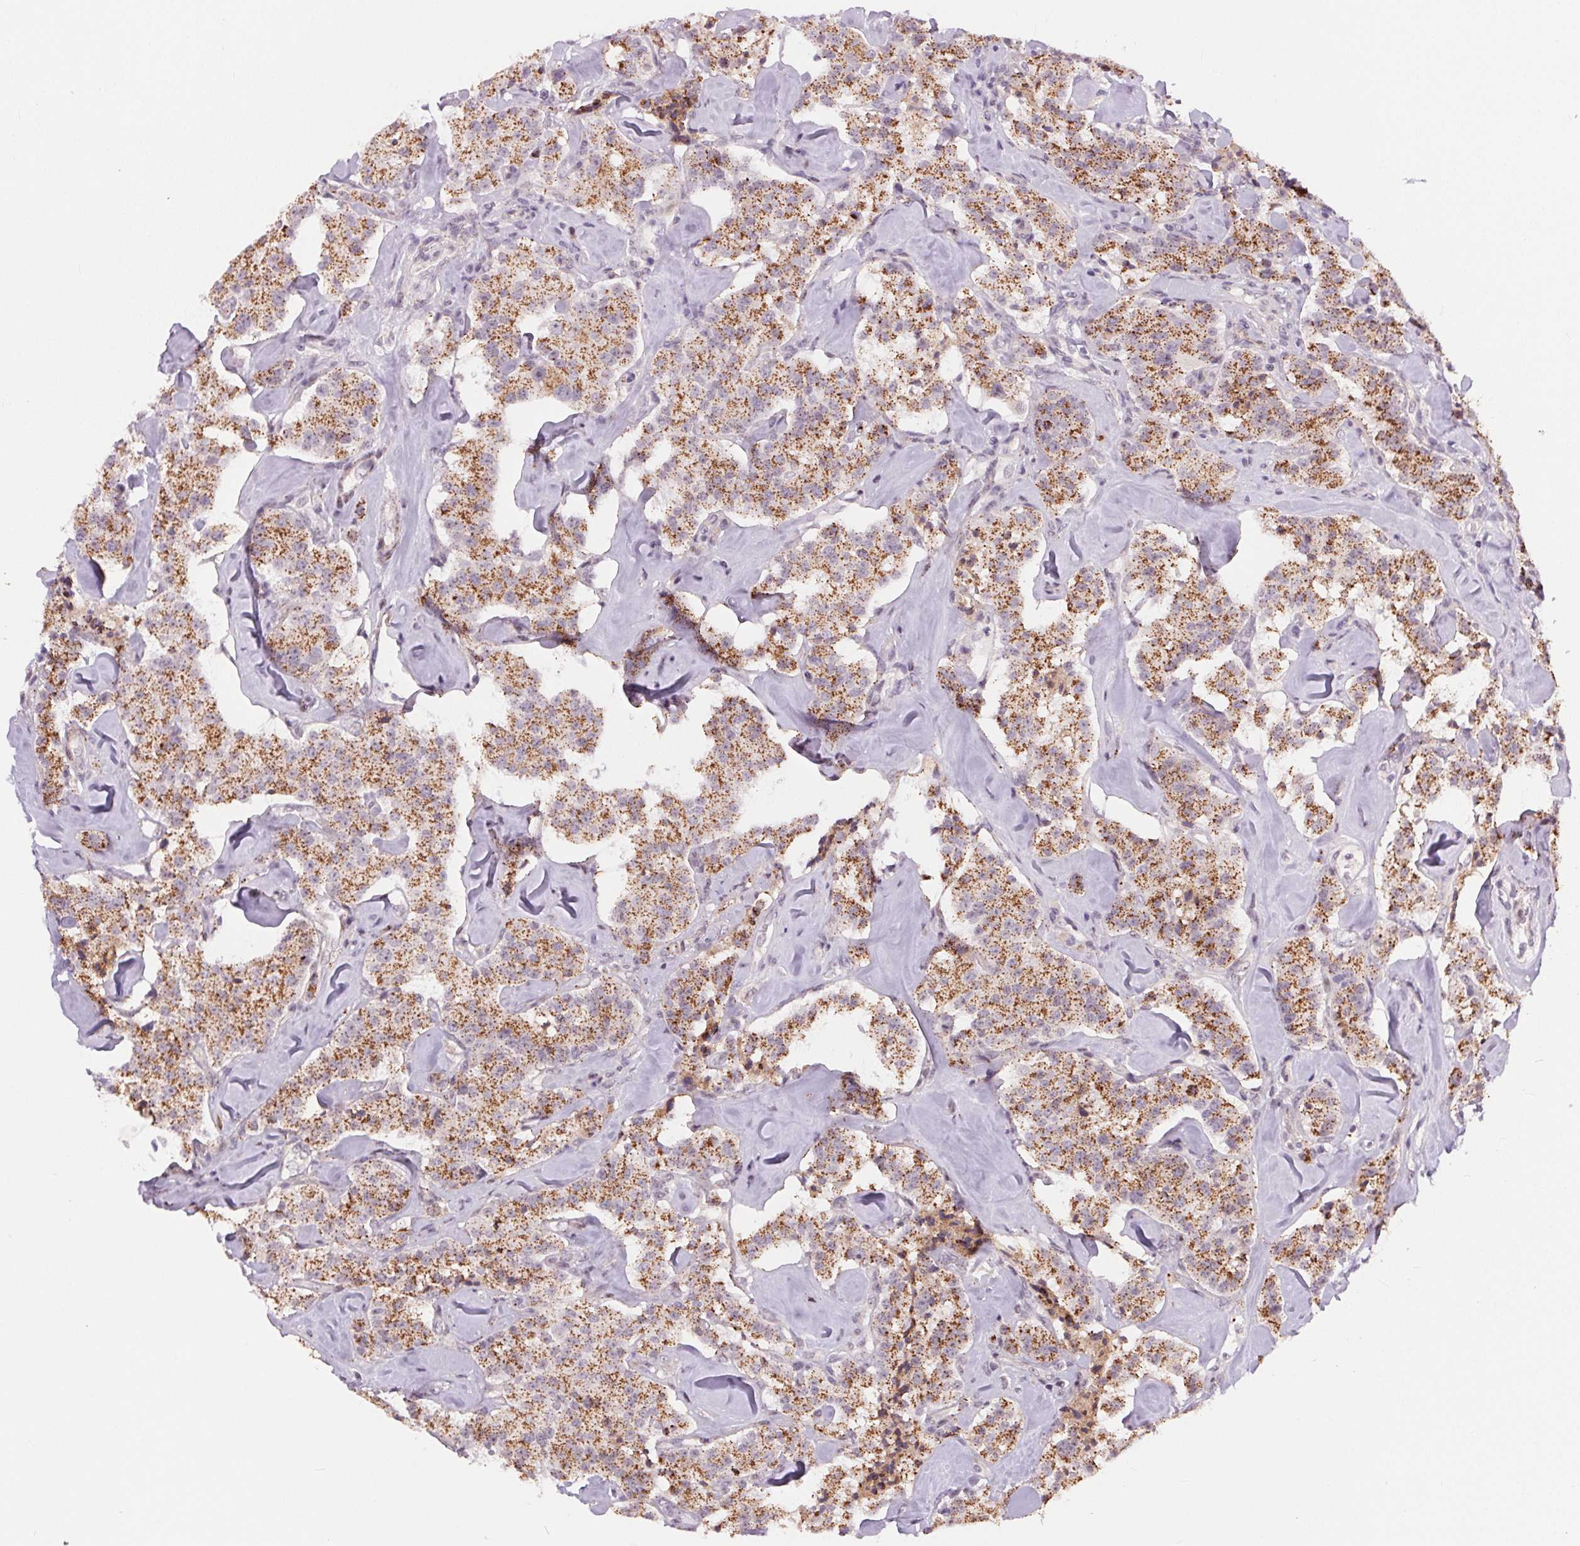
{"staining": {"intensity": "moderate", "quantity": ">75%", "location": "cytoplasmic/membranous"}, "tissue": "carcinoid", "cell_type": "Tumor cells", "image_type": "cancer", "snomed": [{"axis": "morphology", "description": "Carcinoid, malignant, NOS"}, {"axis": "topography", "description": "Pancreas"}], "caption": "Immunohistochemistry (IHC) staining of malignant carcinoid, which reveals medium levels of moderate cytoplasmic/membranous positivity in approximately >75% of tumor cells indicating moderate cytoplasmic/membranous protein positivity. The staining was performed using DAB (3,3'-diaminobenzidine) (brown) for protein detection and nuclei were counterstained in hematoxylin (blue).", "gene": "CHMP4B", "patient": {"sex": "male", "age": 41}}